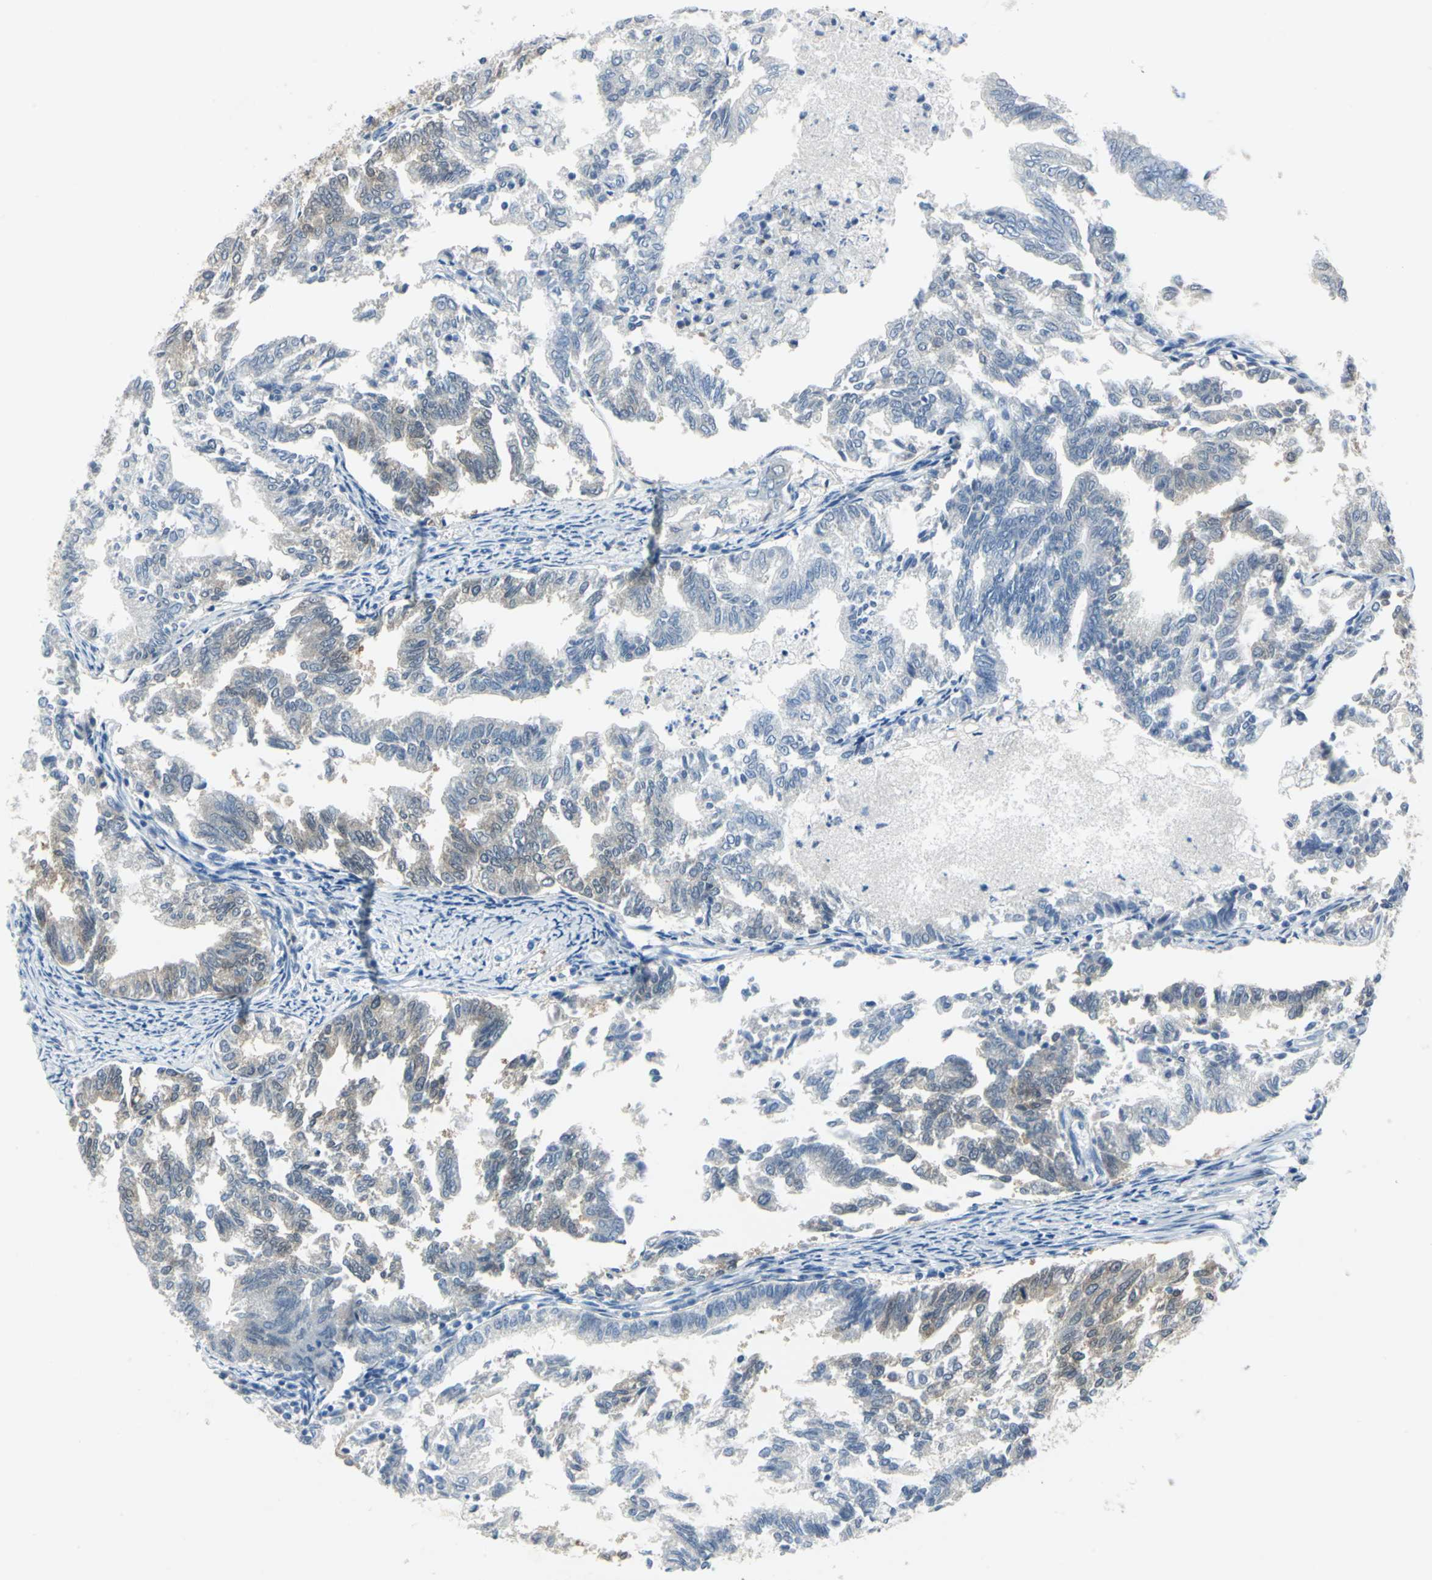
{"staining": {"intensity": "weak", "quantity": "<25%", "location": "cytoplasmic/membranous"}, "tissue": "endometrial cancer", "cell_type": "Tumor cells", "image_type": "cancer", "snomed": [{"axis": "morphology", "description": "Adenocarcinoma, NOS"}, {"axis": "topography", "description": "Endometrium"}], "caption": "High power microscopy image of an IHC image of adenocarcinoma (endometrial), revealing no significant positivity in tumor cells. Brightfield microscopy of IHC stained with DAB (brown) and hematoxylin (blue), captured at high magnification.", "gene": "SFN", "patient": {"sex": "female", "age": 79}}